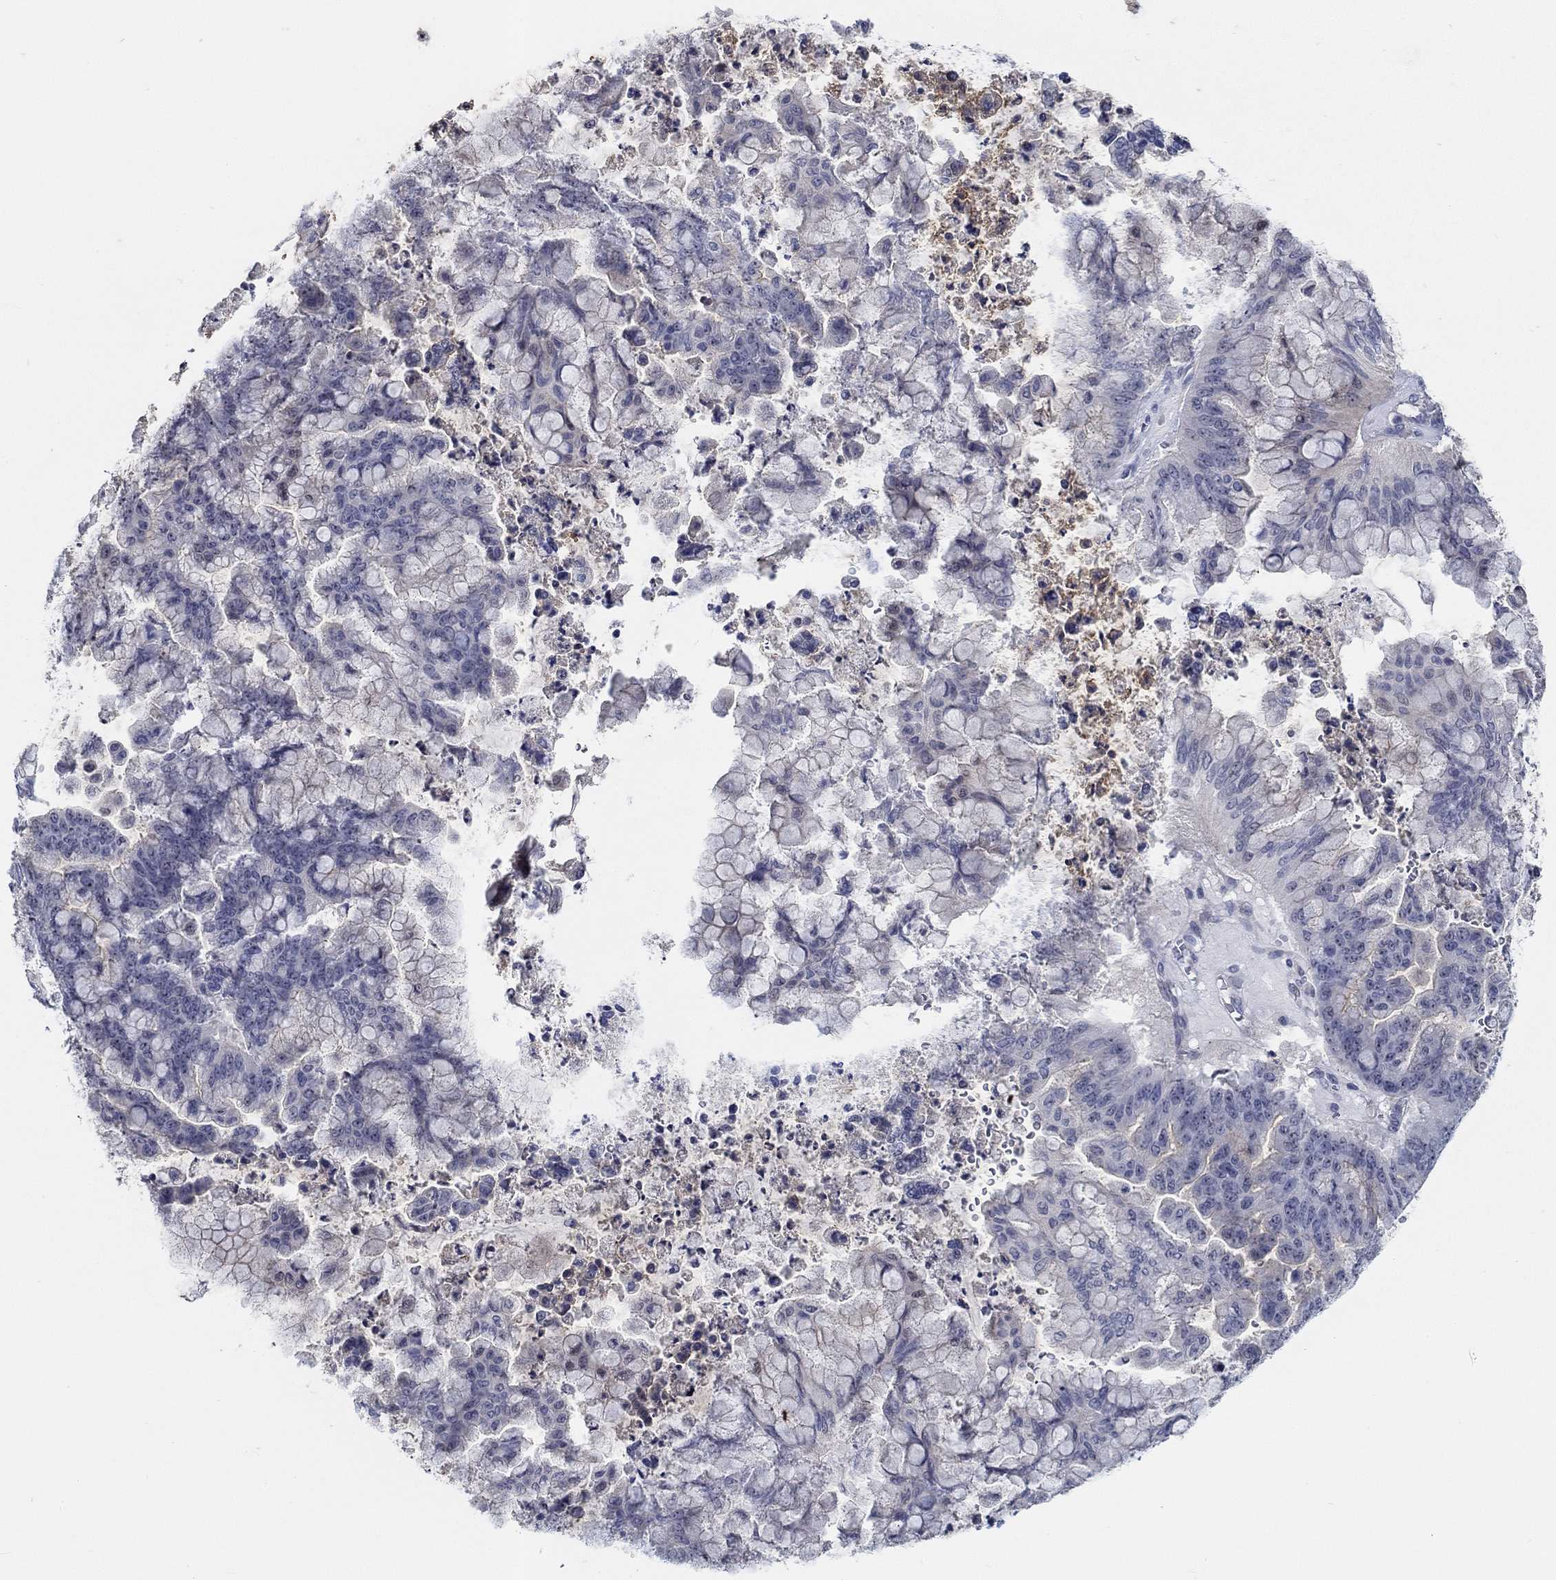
{"staining": {"intensity": "moderate", "quantity": "<25%", "location": "cytoplasmic/membranous"}, "tissue": "ovarian cancer", "cell_type": "Tumor cells", "image_type": "cancer", "snomed": [{"axis": "morphology", "description": "Cystadenocarcinoma, mucinous, NOS"}, {"axis": "topography", "description": "Ovary"}], "caption": "This image reveals IHC staining of ovarian mucinous cystadenocarcinoma, with low moderate cytoplasmic/membranous expression in about <25% of tumor cells.", "gene": "SMIM18", "patient": {"sex": "female", "age": 67}}